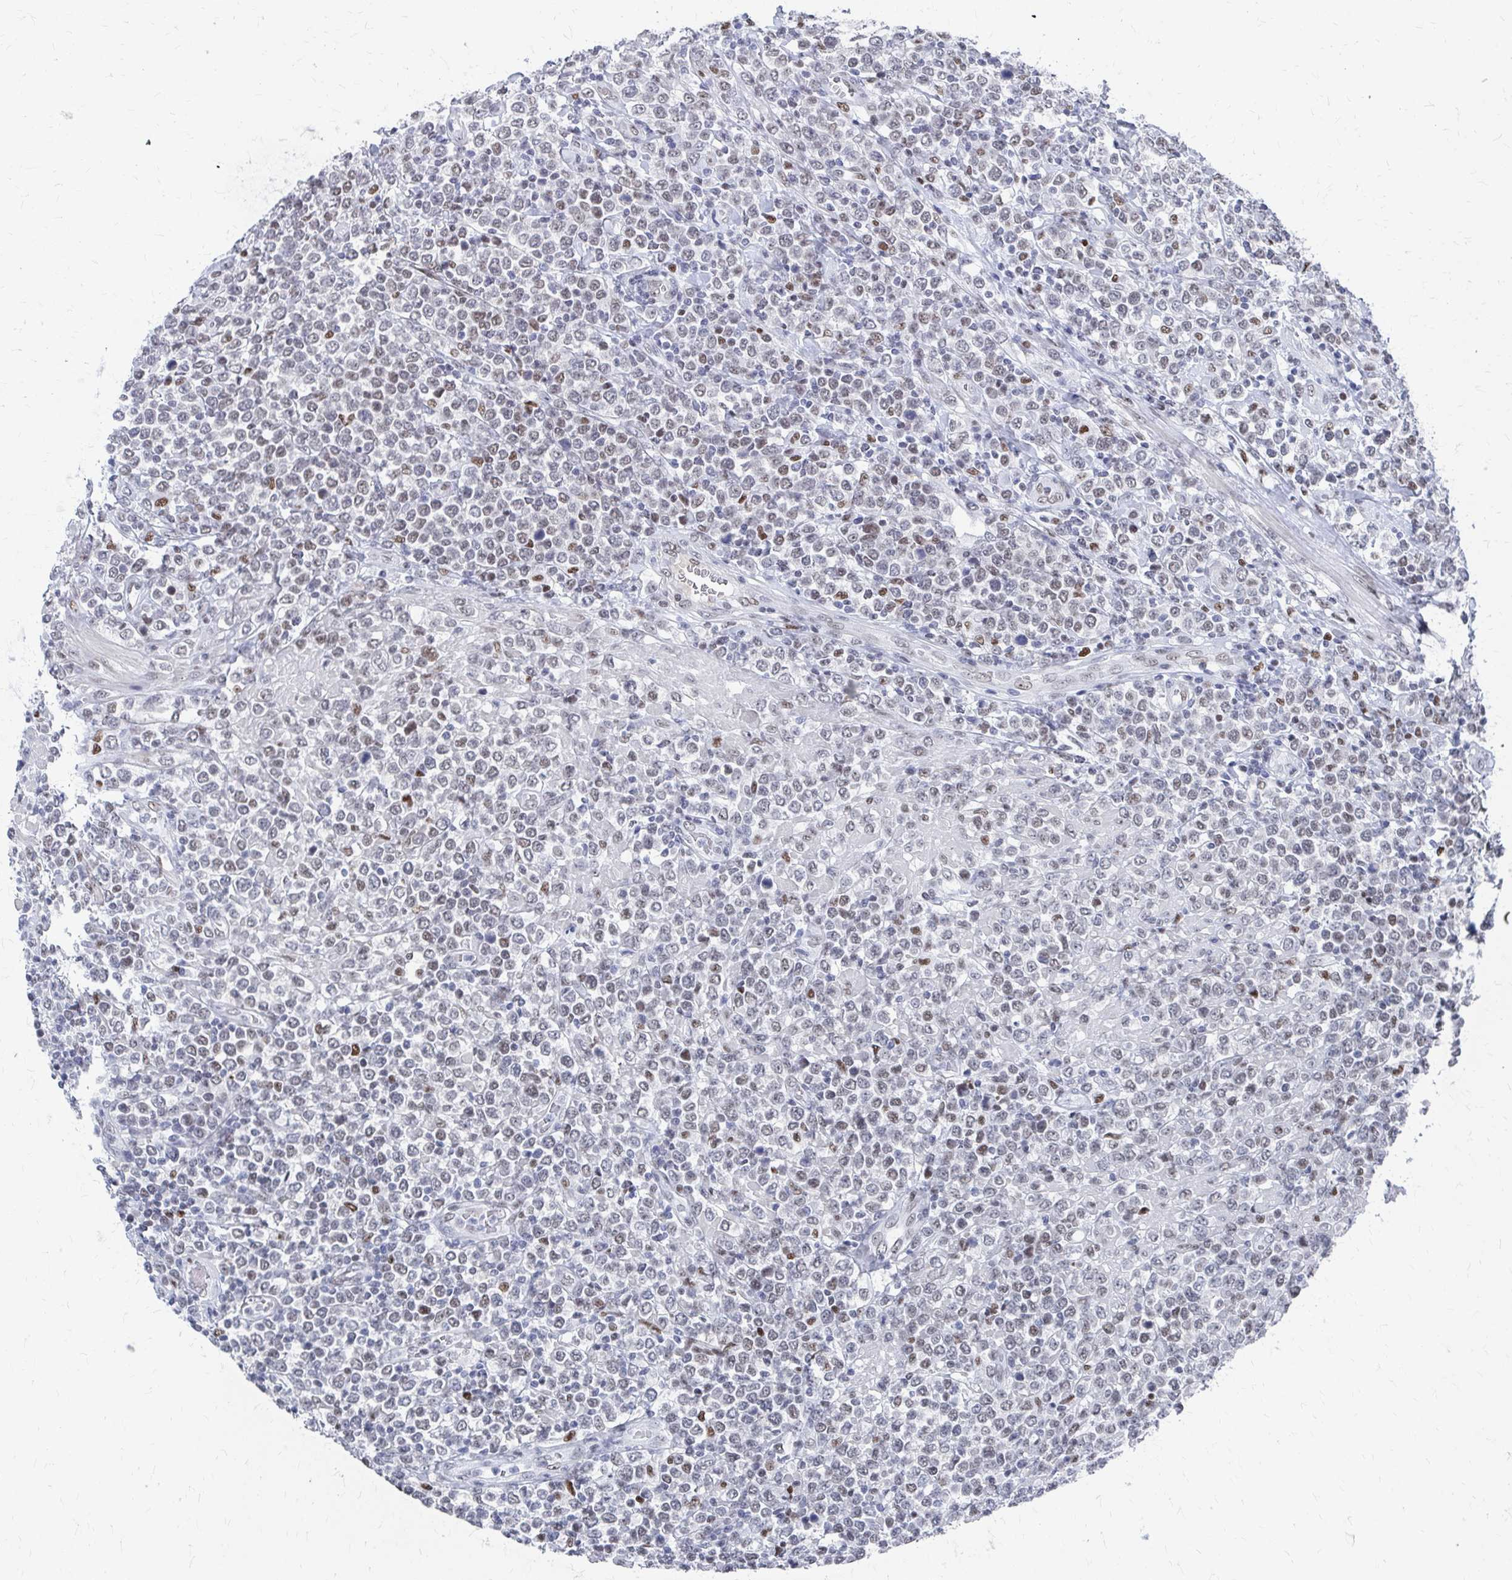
{"staining": {"intensity": "weak", "quantity": "25%-75%", "location": "nuclear"}, "tissue": "lymphoma", "cell_type": "Tumor cells", "image_type": "cancer", "snomed": [{"axis": "morphology", "description": "Malignant lymphoma, non-Hodgkin's type, High grade"}, {"axis": "topography", "description": "Soft tissue"}], "caption": "The histopathology image demonstrates staining of malignant lymphoma, non-Hodgkin's type (high-grade), revealing weak nuclear protein positivity (brown color) within tumor cells. (Stains: DAB (3,3'-diaminobenzidine) in brown, nuclei in blue, Microscopy: brightfield microscopy at high magnification).", "gene": "CDIN1", "patient": {"sex": "female", "age": 56}}